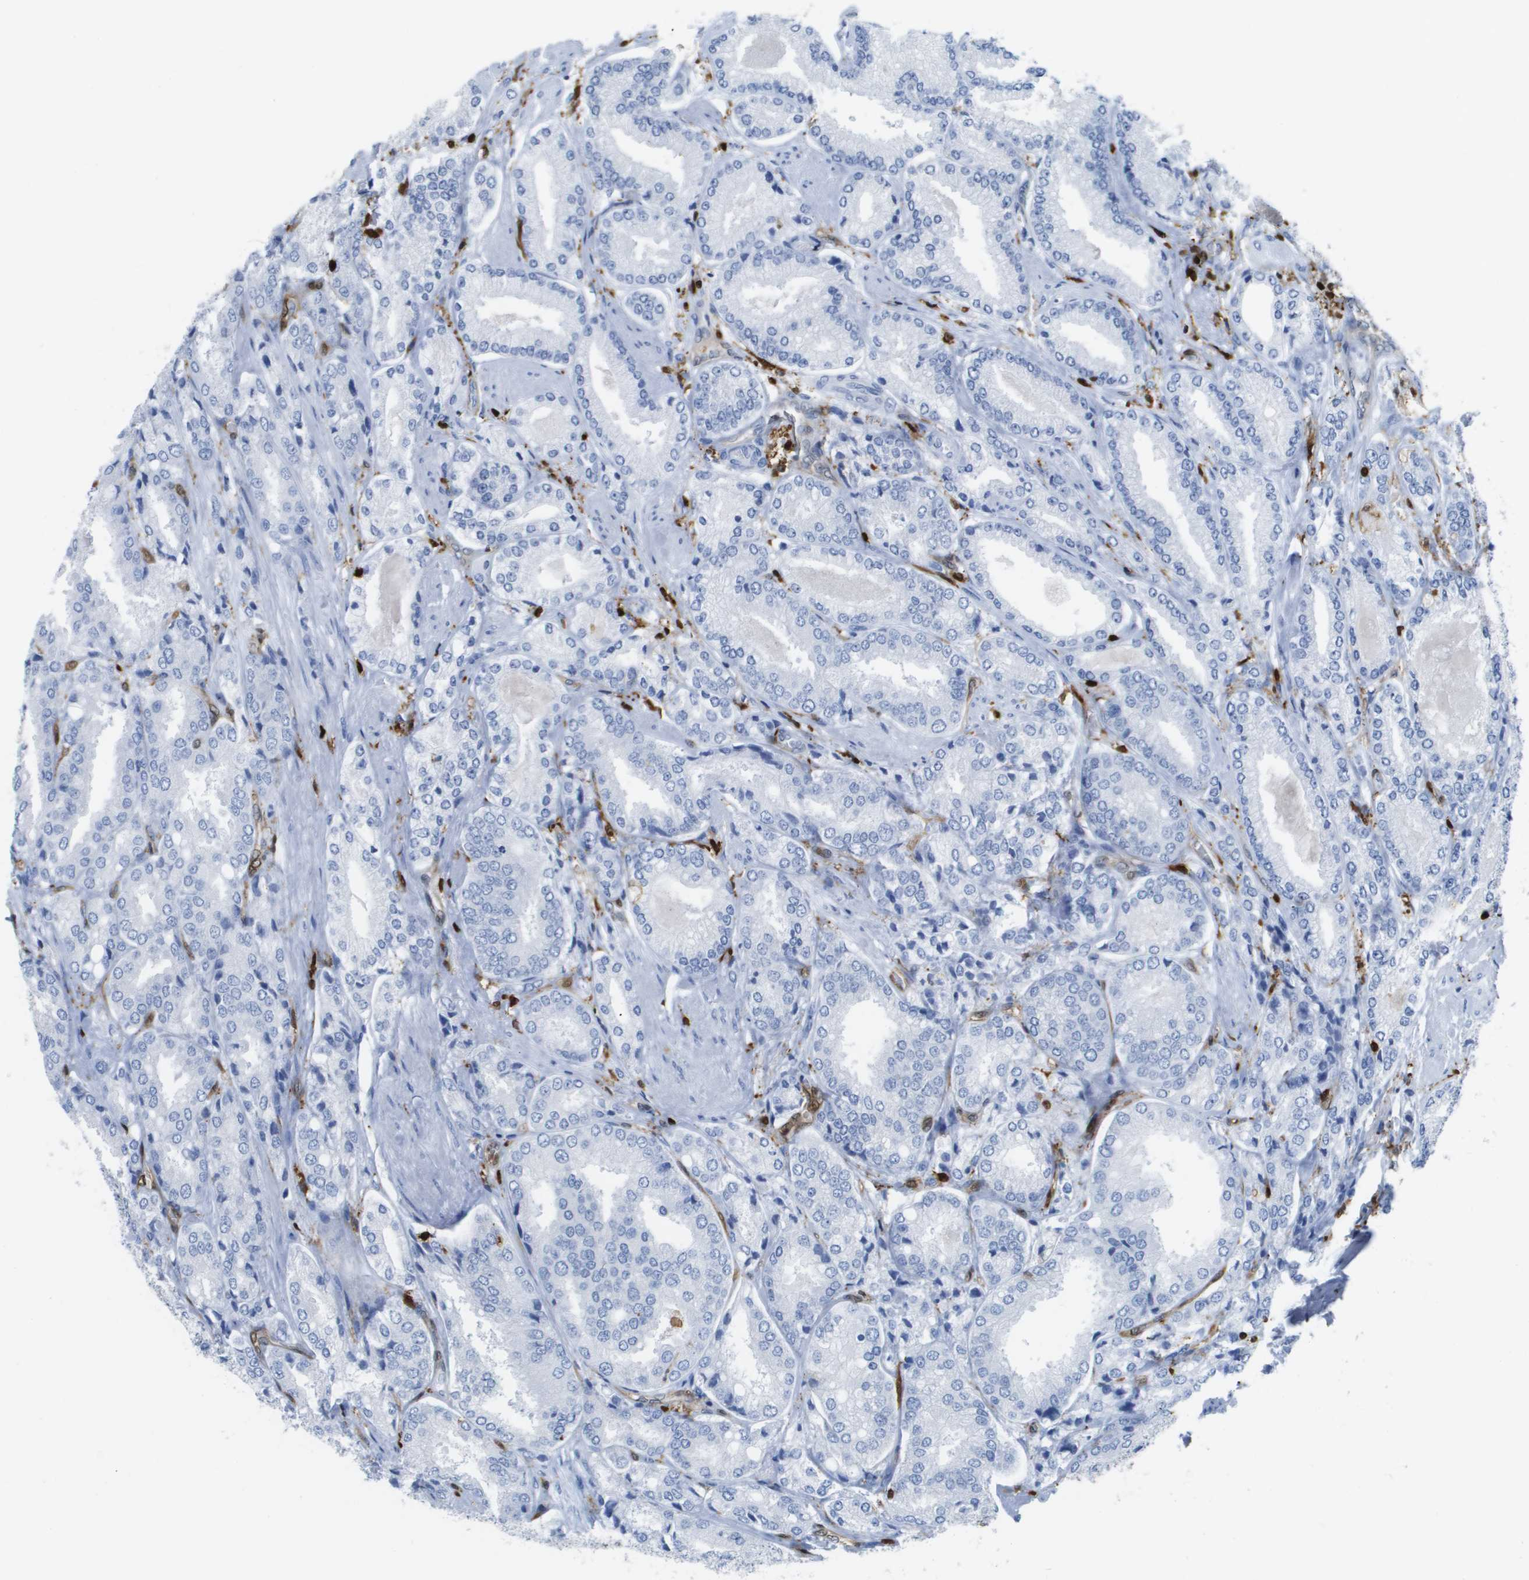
{"staining": {"intensity": "negative", "quantity": "none", "location": "none"}, "tissue": "prostate cancer", "cell_type": "Tumor cells", "image_type": "cancer", "snomed": [{"axis": "morphology", "description": "Adenocarcinoma, High grade"}, {"axis": "topography", "description": "Prostate"}], "caption": "The micrograph demonstrates no staining of tumor cells in high-grade adenocarcinoma (prostate).", "gene": "DOCK5", "patient": {"sex": "male", "age": 50}}